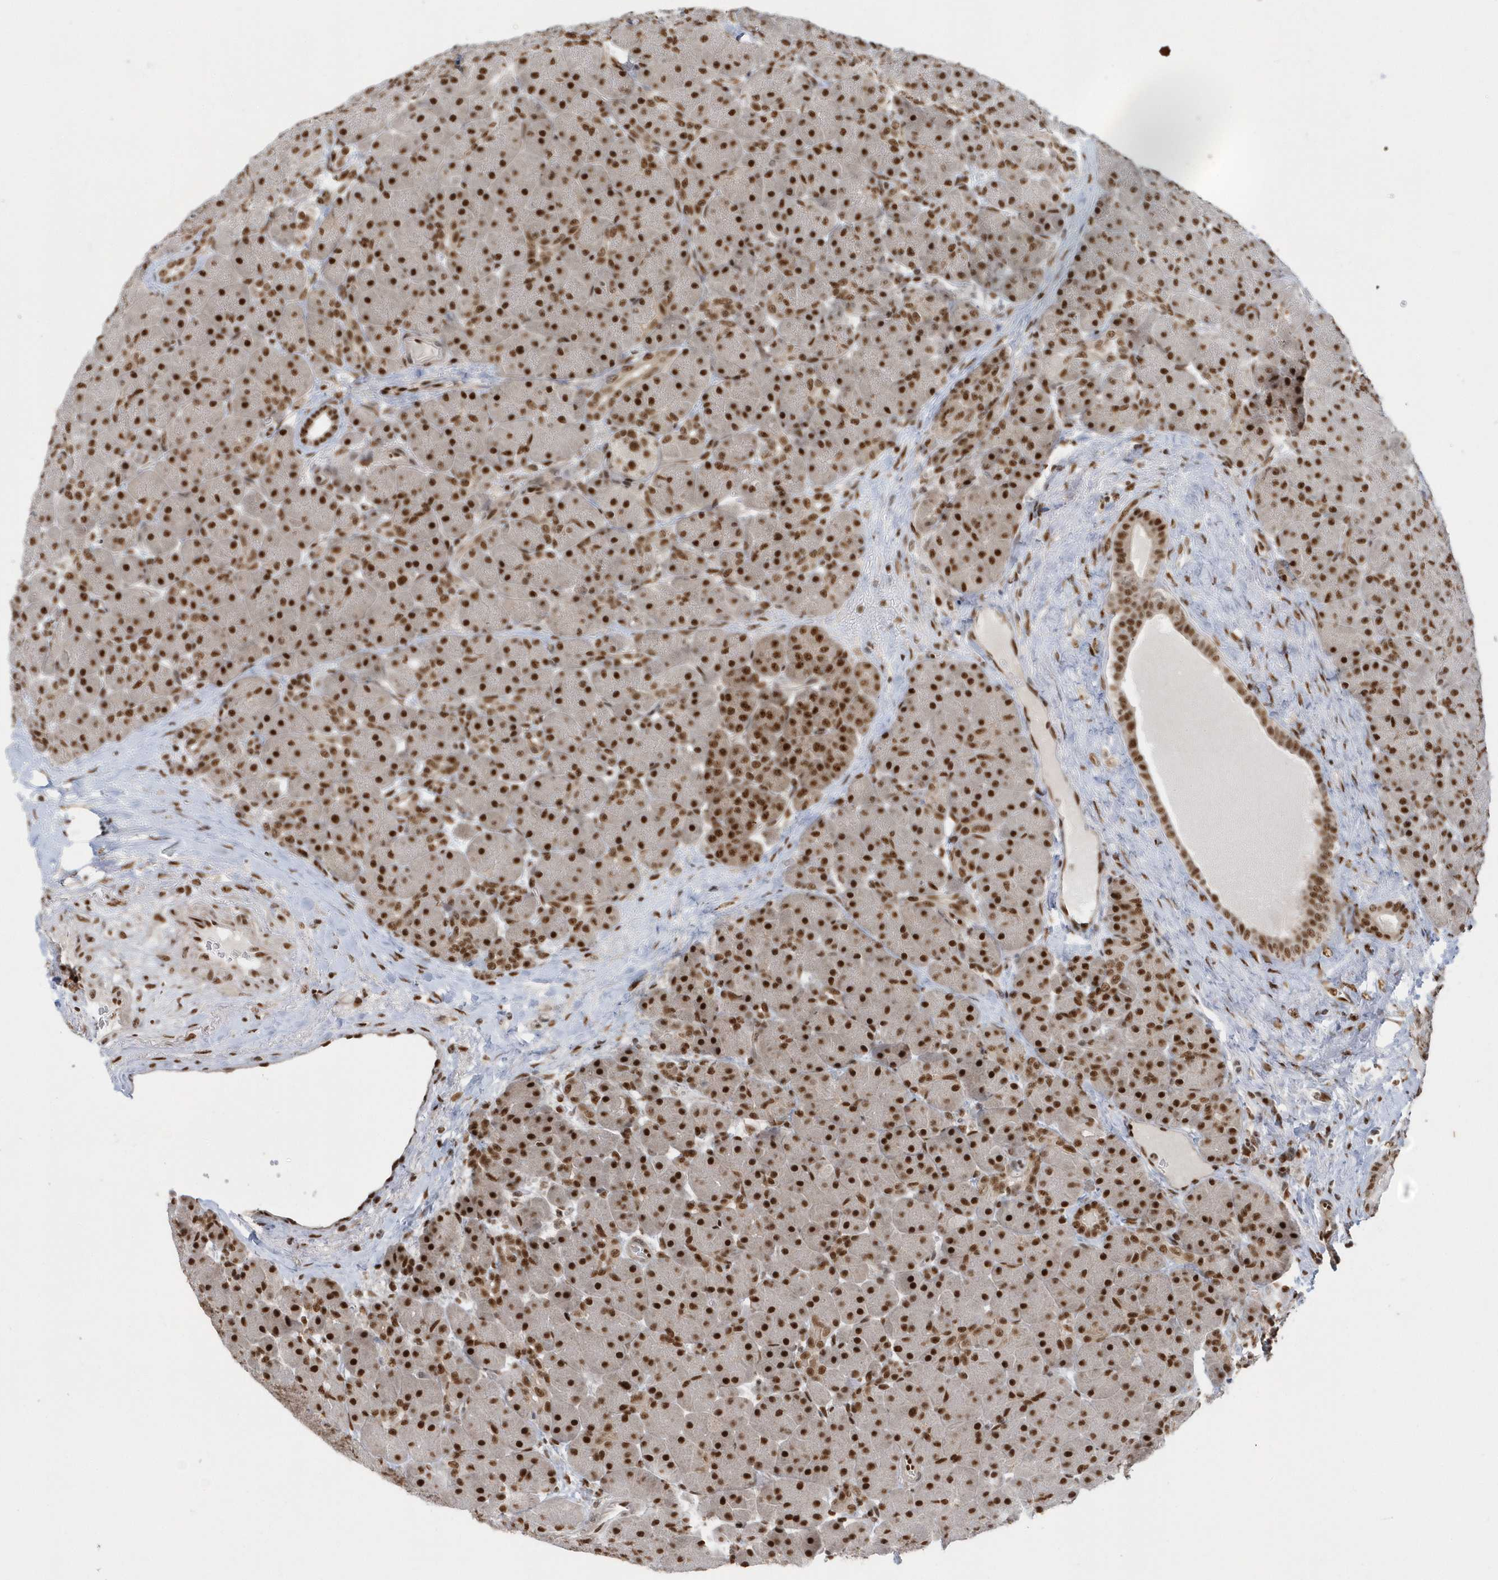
{"staining": {"intensity": "strong", "quantity": ">75%", "location": "nuclear"}, "tissue": "pancreas", "cell_type": "Exocrine glandular cells", "image_type": "normal", "snomed": [{"axis": "morphology", "description": "Normal tissue, NOS"}, {"axis": "topography", "description": "Pancreas"}], "caption": "About >75% of exocrine glandular cells in unremarkable pancreas display strong nuclear protein positivity as visualized by brown immunohistochemical staining.", "gene": "SEPHS1", "patient": {"sex": "male", "age": 66}}